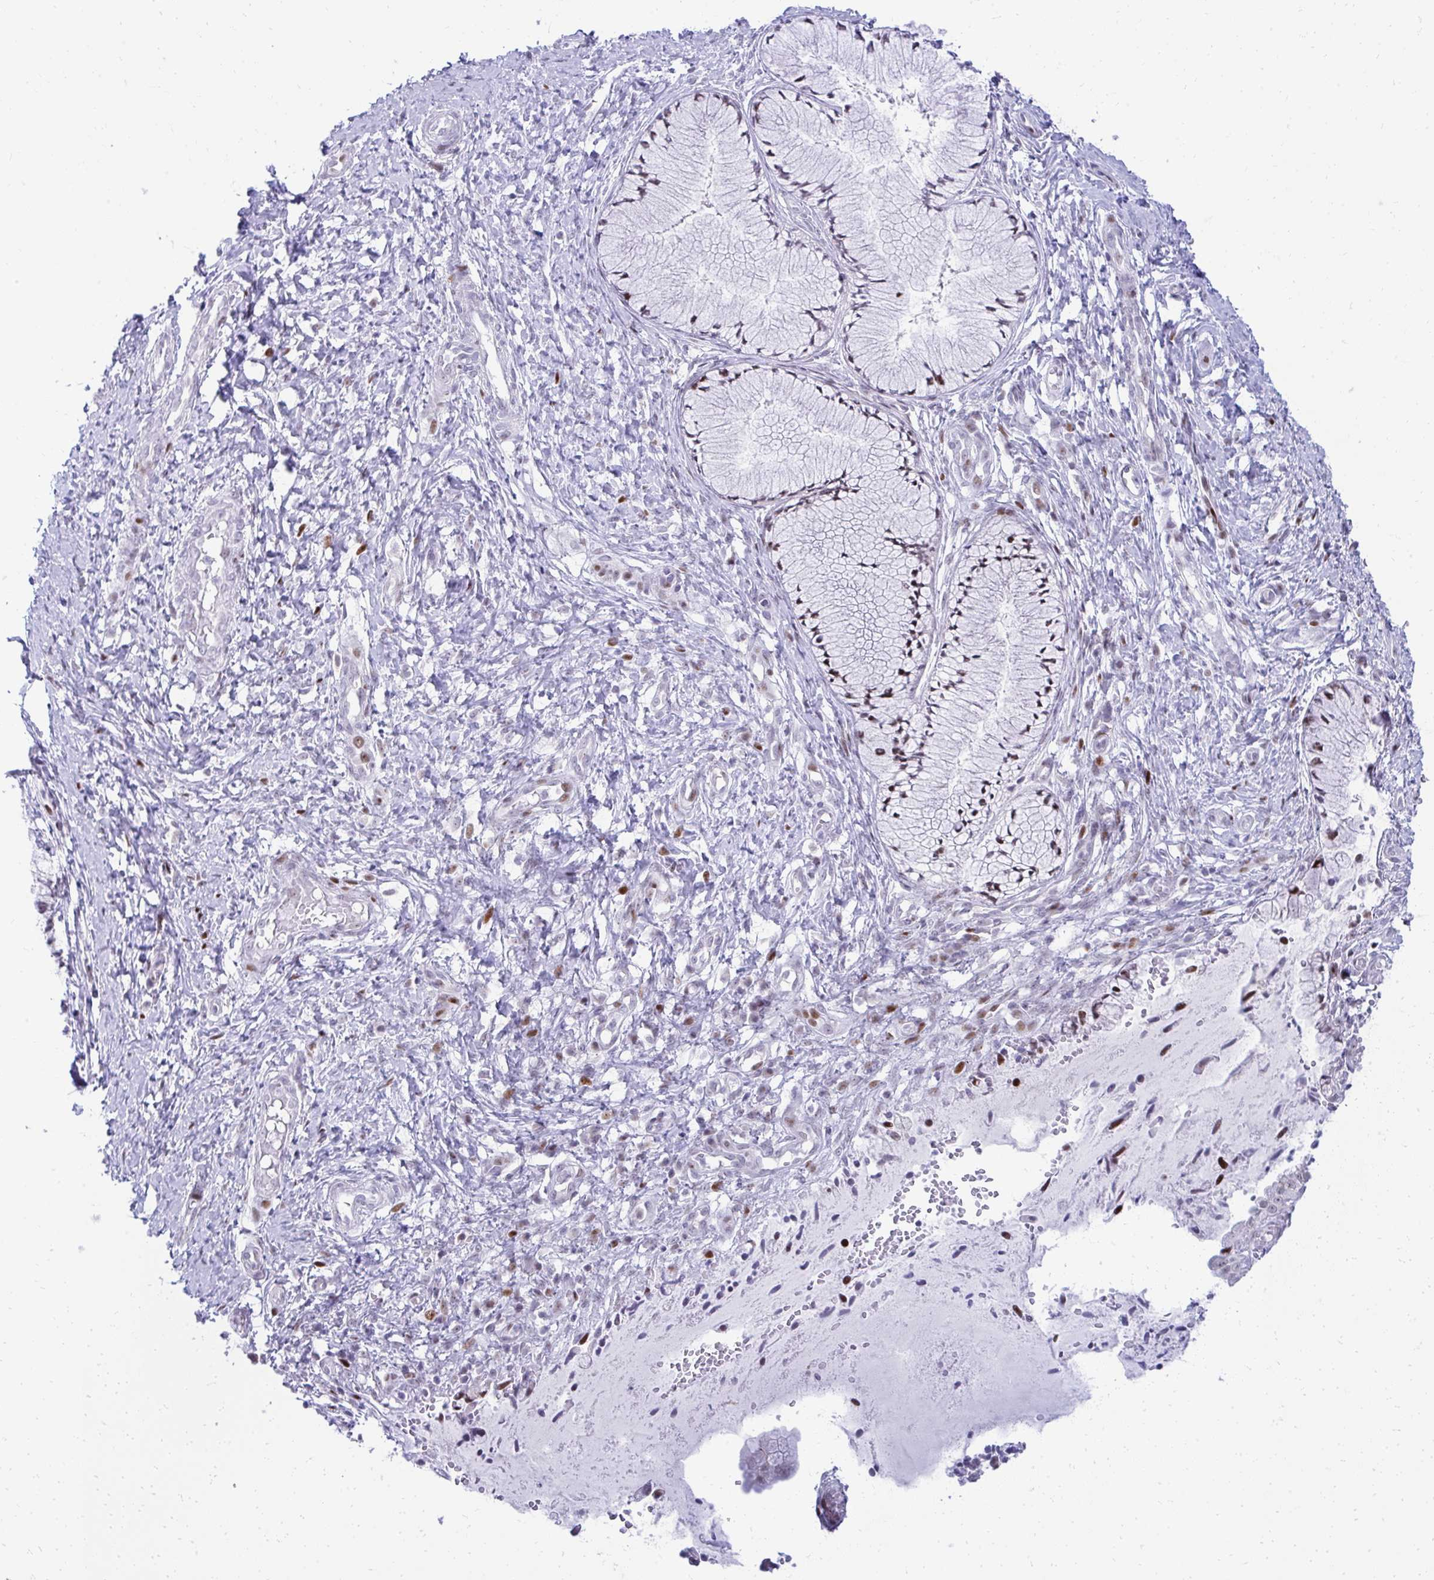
{"staining": {"intensity": "strong", "quantity": "25%-75%", "location": "nuclear"}, "tissue": "cervix", "cell_type": "Glandular cells", "image_type": "normal", "snomed": [{"axis": "morphology", "description": "Normal tissue, NOS"}, {"axis": "topography", "description": "Cervix"}], "caption": "This is a histology image of IHC staining of benign cervix, which shows strong expression in the nuclear of glandular cells.", "gene": "GLDN", "patient": {"sex": "female", "age": 37}}